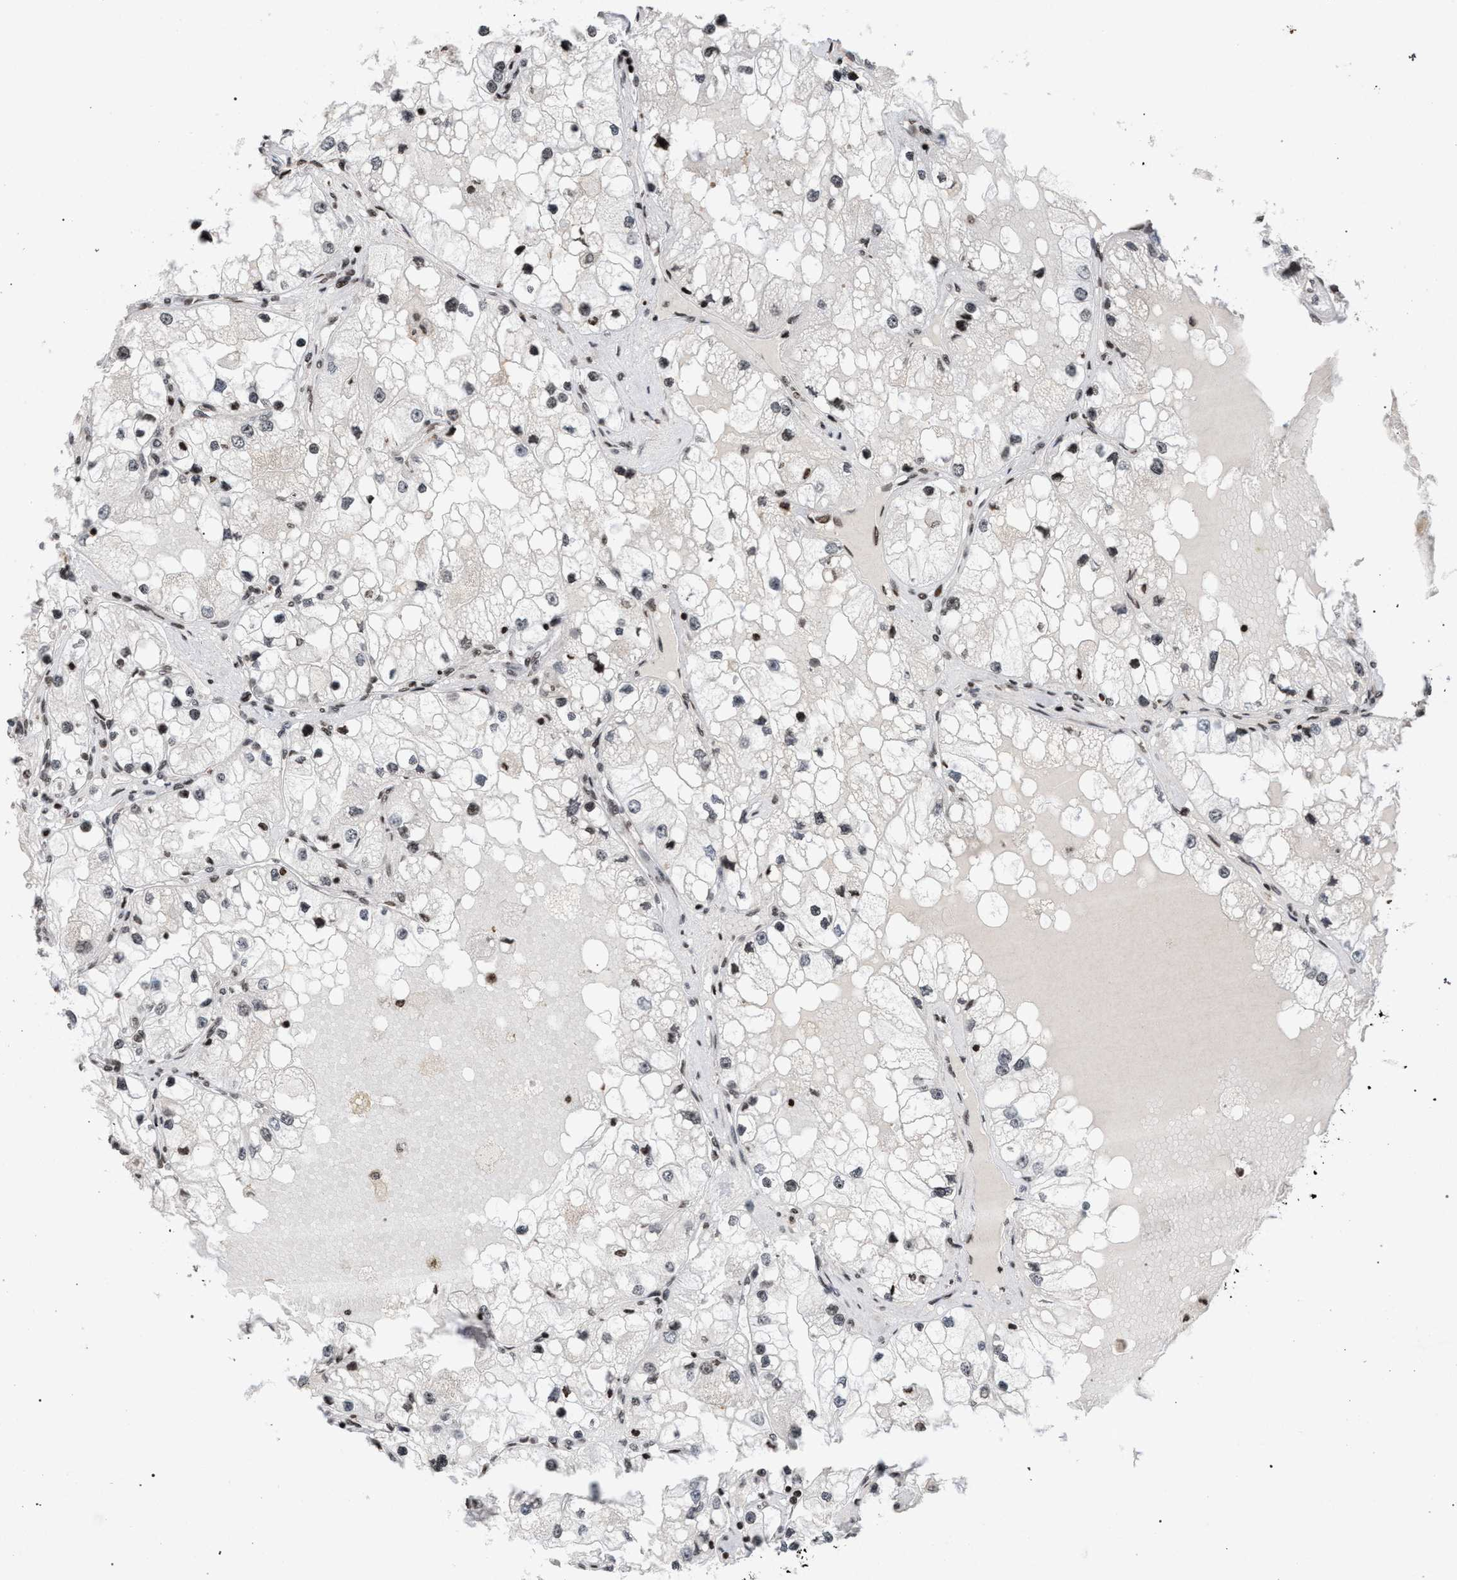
{"staining": {"intensity": "weak", "quantity": "25%-75%", "location": "nuclear"}, "tissue": "renal cancer", "cell_type": "Tumor cells", "image_type": "cancer", "snomed": [{"axis": "morphology", "description": "Adenocarcinoma, NOS"}, {"axis": "topography", "description": "Kidney"}], "caption": "Immunohistochemical staining of adenocarcinoma (renal) reveals weak nuclear protein expression in approximately 25%-75% of tumor cells.", "gene": "FOXD3", "patient": {"sex": "male", "age": 68}}